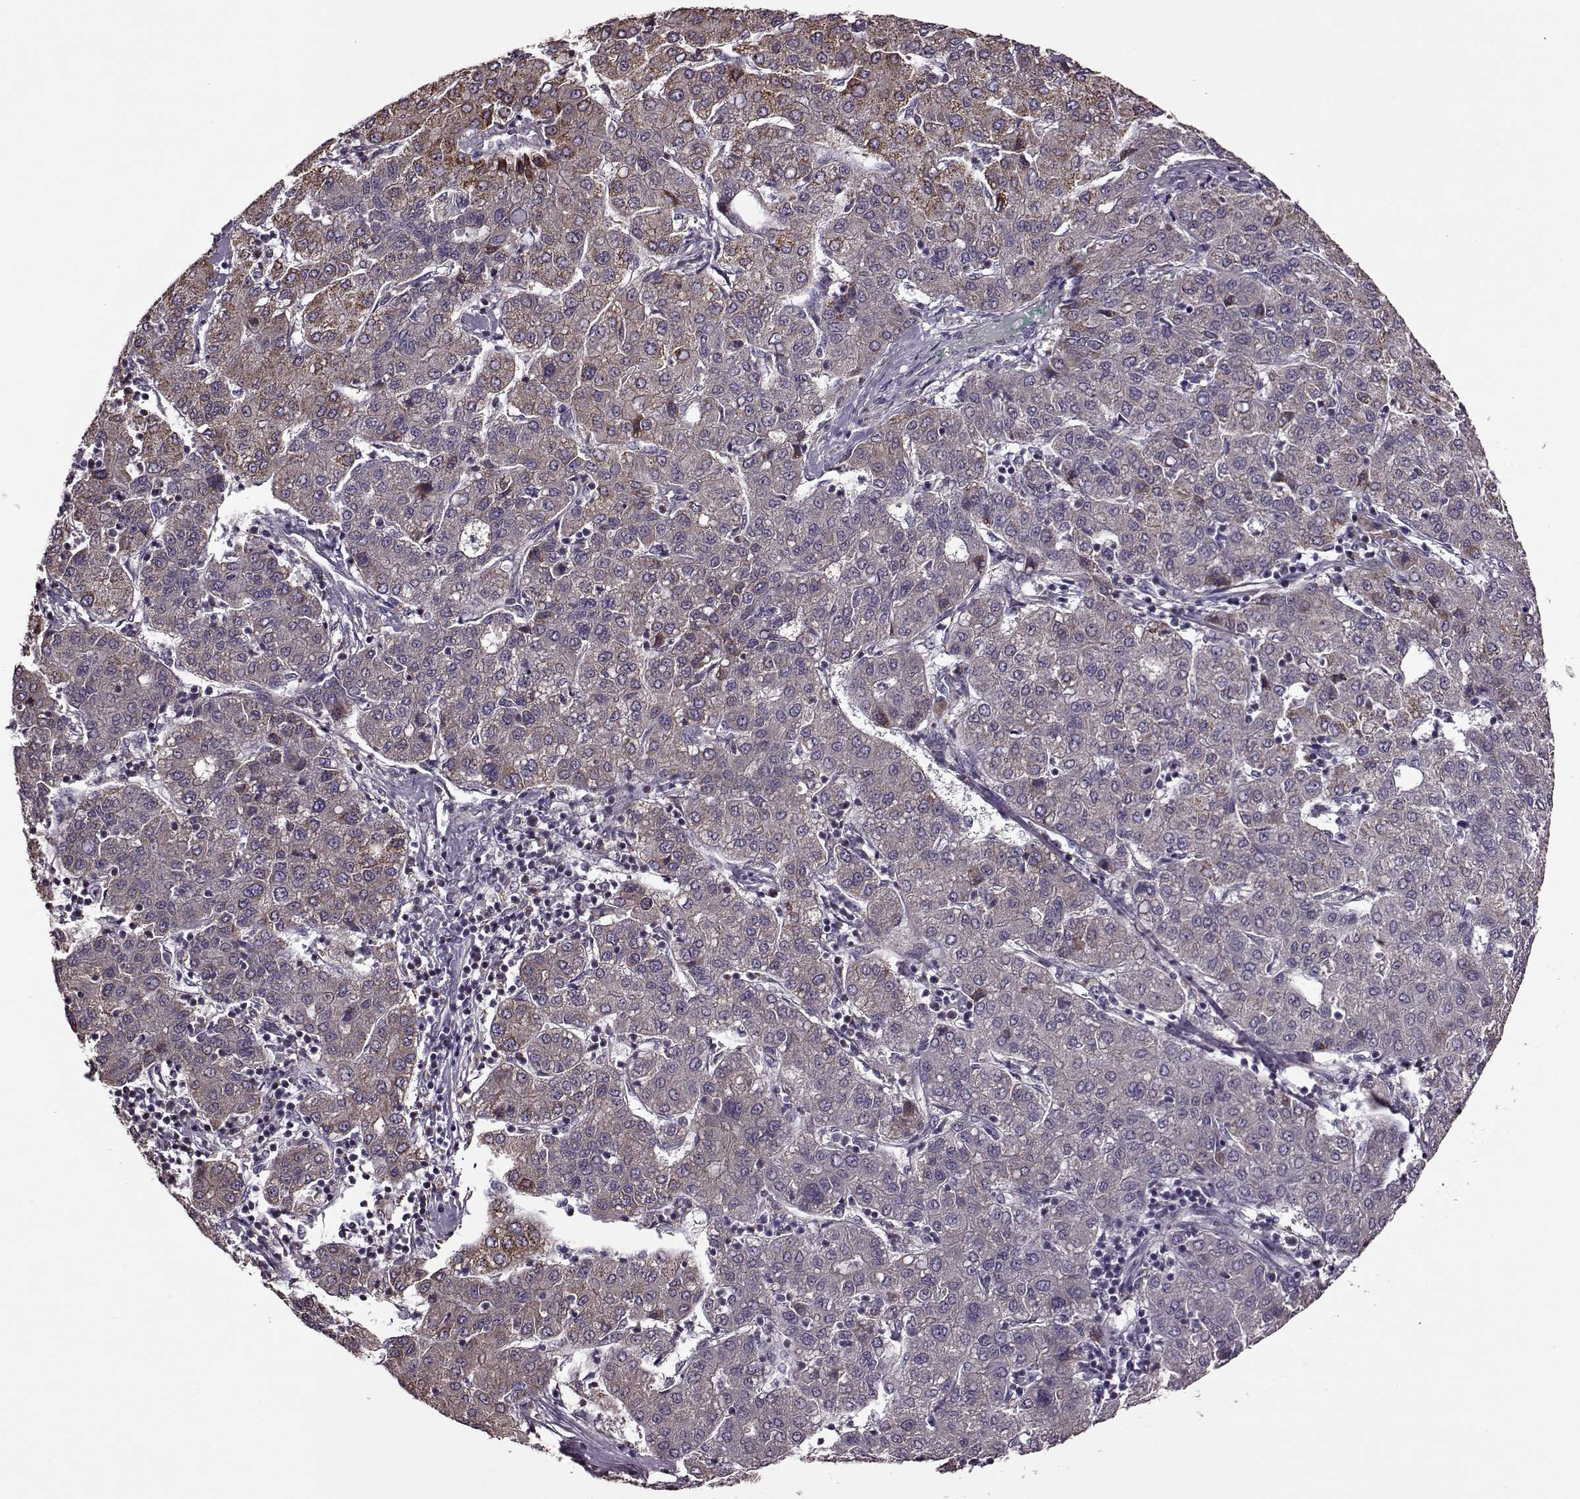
{"staining": {"intensity": "moderate", "quantity": "25%-75%", "location": "cytoplasmic/membranous"}, "tissue": "liver cancer", "cell_type": "Tumor cells", "image_type": "cancer", "snomed": [{"axis": "morphology", "description": "Carcinoma, Hepatocellular, NOS"}, {"axis": "topography", "description": "Liver"}], "caption": "IHC (DAB (3,3'-diaminobenzidine)) staining of human liver hepatocellular carcinoma displays moderate cytoplasmic/membranous protein expression in about 25%-75% of tumor cells. The protein is shown in brown color, while the nuclei are stained blue.", "gene": "MTSS1", "patient": {"sex": "male", "age": 65}}